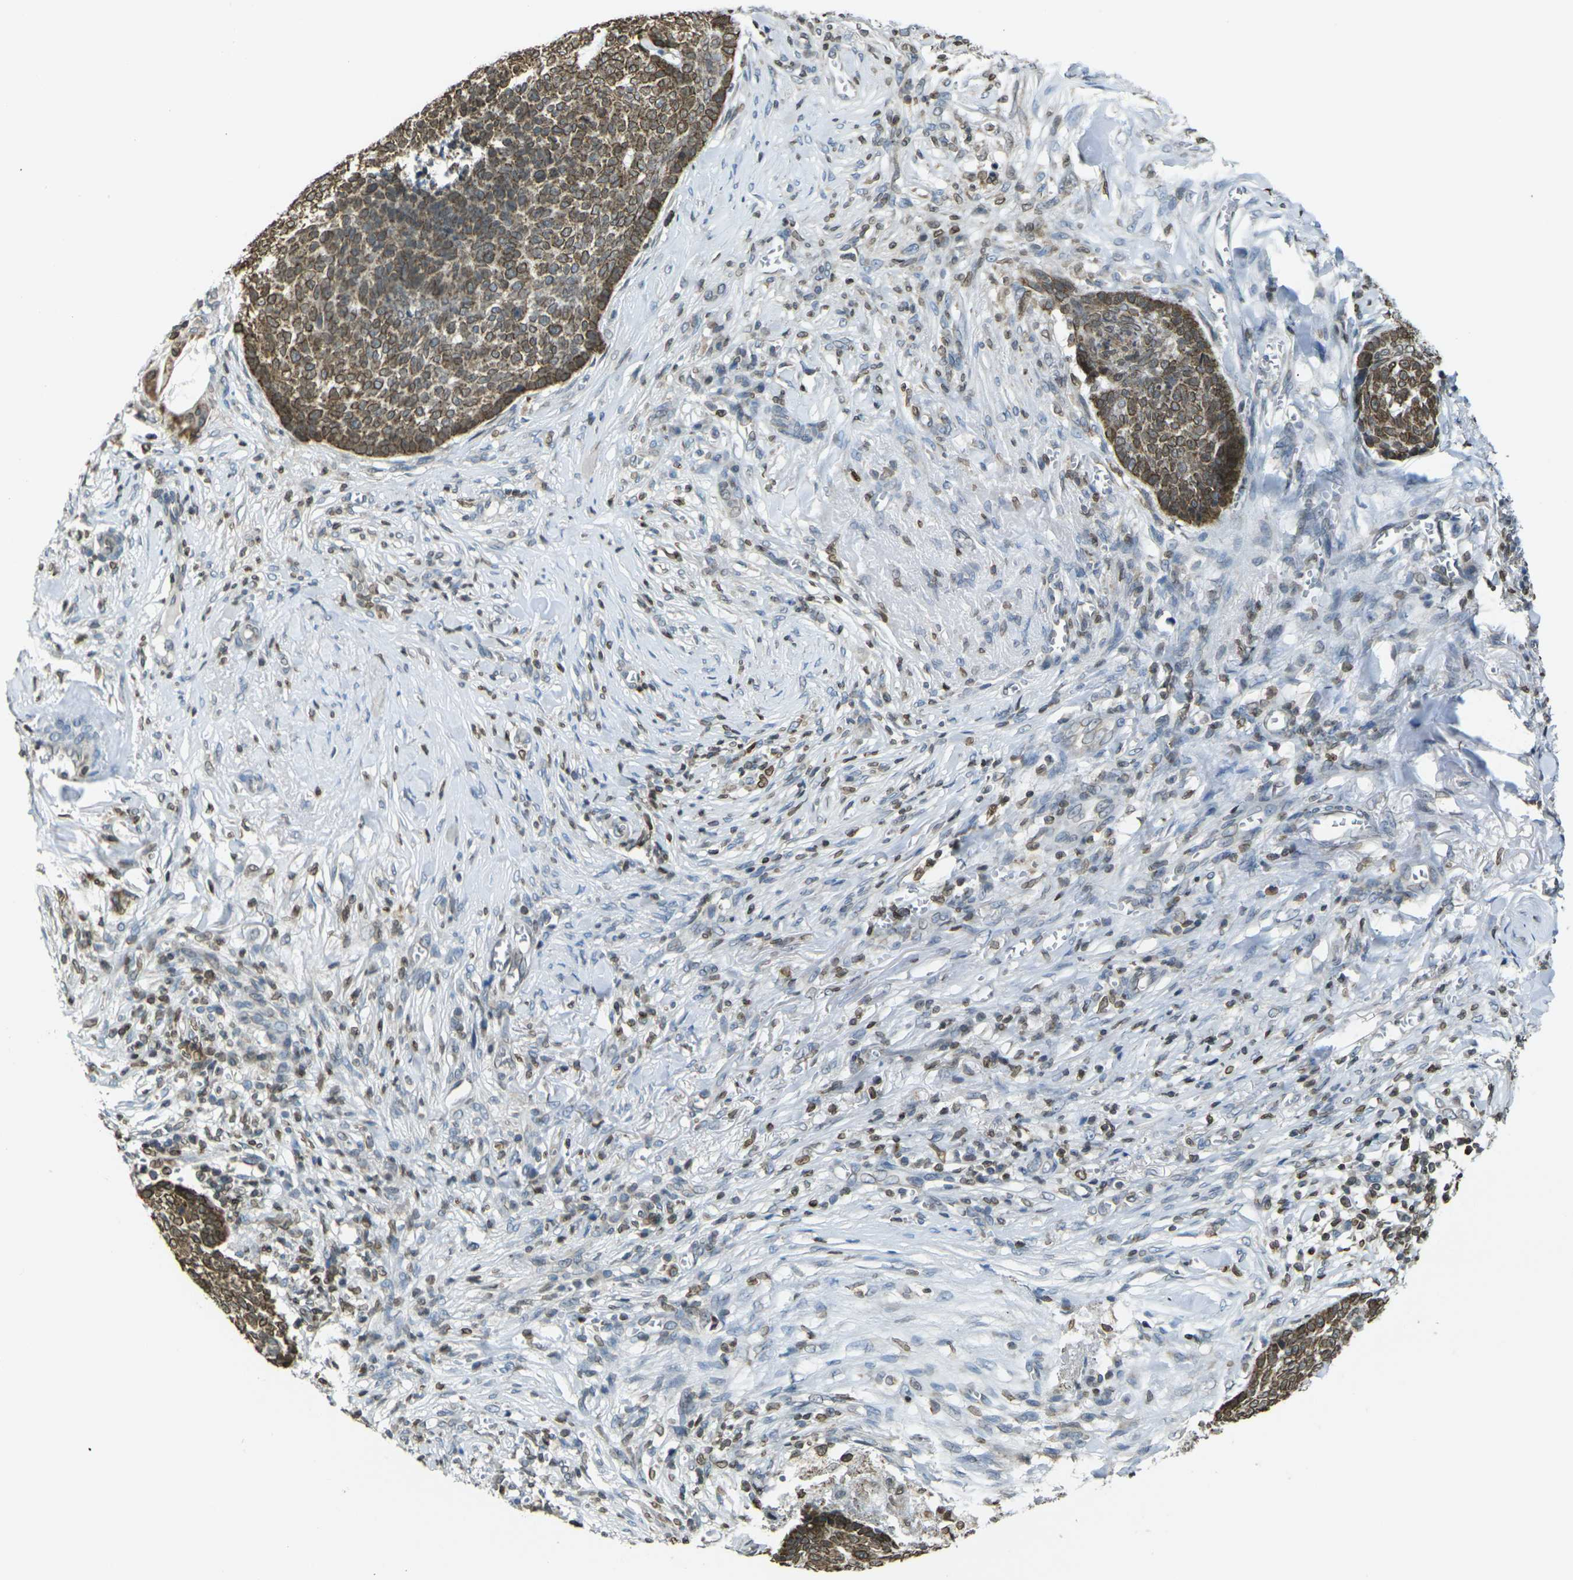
{"staining": {"intensity": "strong", "quantity": ">75%", "location": "cytoplasmic/membranous,nuclear"}, "tissue": "skin cancer", "cell_type": "Tumor cells", "image_type": "cancer", "snomed": [{"axis": "morphology", "description": "Basal cell carcinoma"}, {"axis": "topography", "description": "Skin"}], "caption": "Immunohistochemistry (IHC) histopathology image of human skin basal cell carcinoma stained for a protein (brown), which reveals high levels of strong cytoplasmic/membranous and nuclear staining in about >75% of tumor cells.", "gene": "BRDT", "patient": {"sex": "male", "age": 84}}